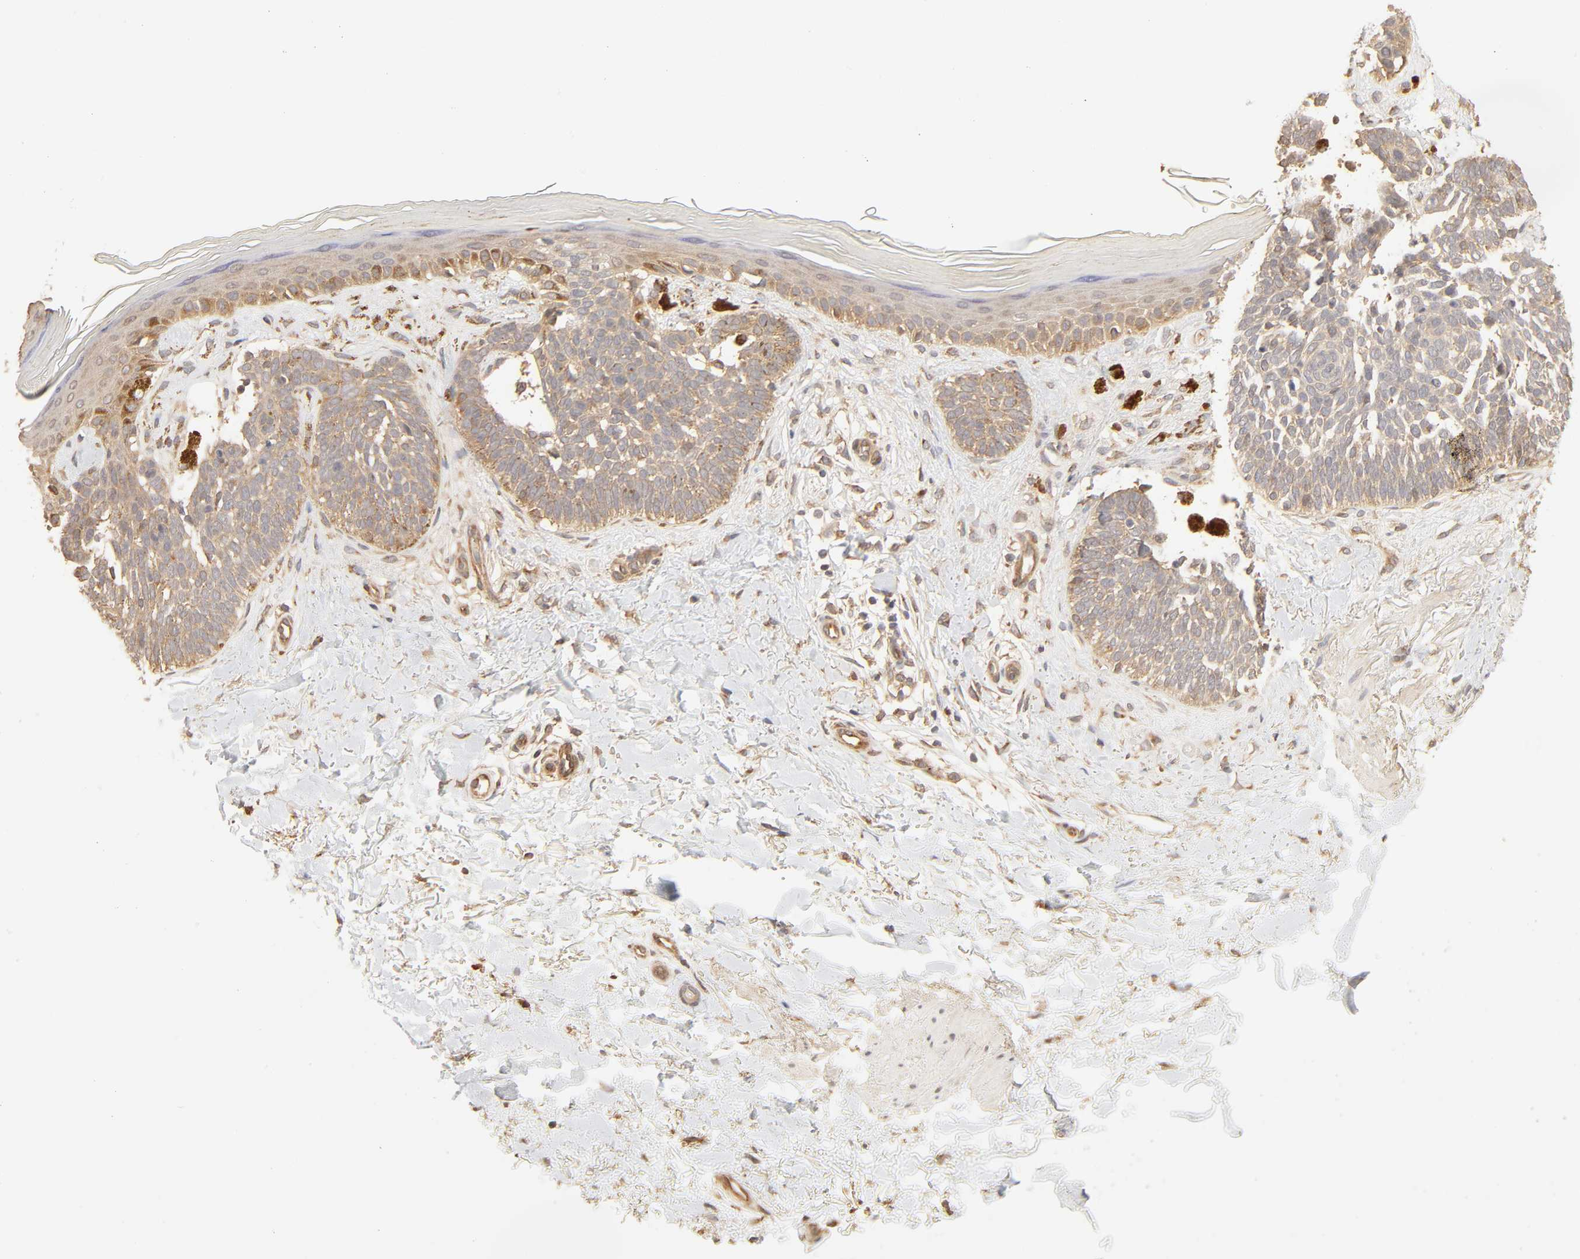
{"staining": {"intensity": "moderate", "quantity": ">75%", "location": "cytoplasmic/membranous"}, "tissue": "skin cancer", "cell_type": "Tumor cells", "image_type": "cancer", "snomed": [{"axis": "morphology", "description": "Normal tissue, NOS"}, {"axis": "morphology", "description": "Basal cell carcinoma"}, {"axis": "topography", "description": "Skin"}], "caption": "Immunohistochemical staining of skin cancer (basal cell carcinoma) displays medium levels of moderate cytoplasmic/membranous protein staining in approximately >75% of tumor cells.", "gene": "EPS8", "patient": {"sex": "female", "age": 58}}